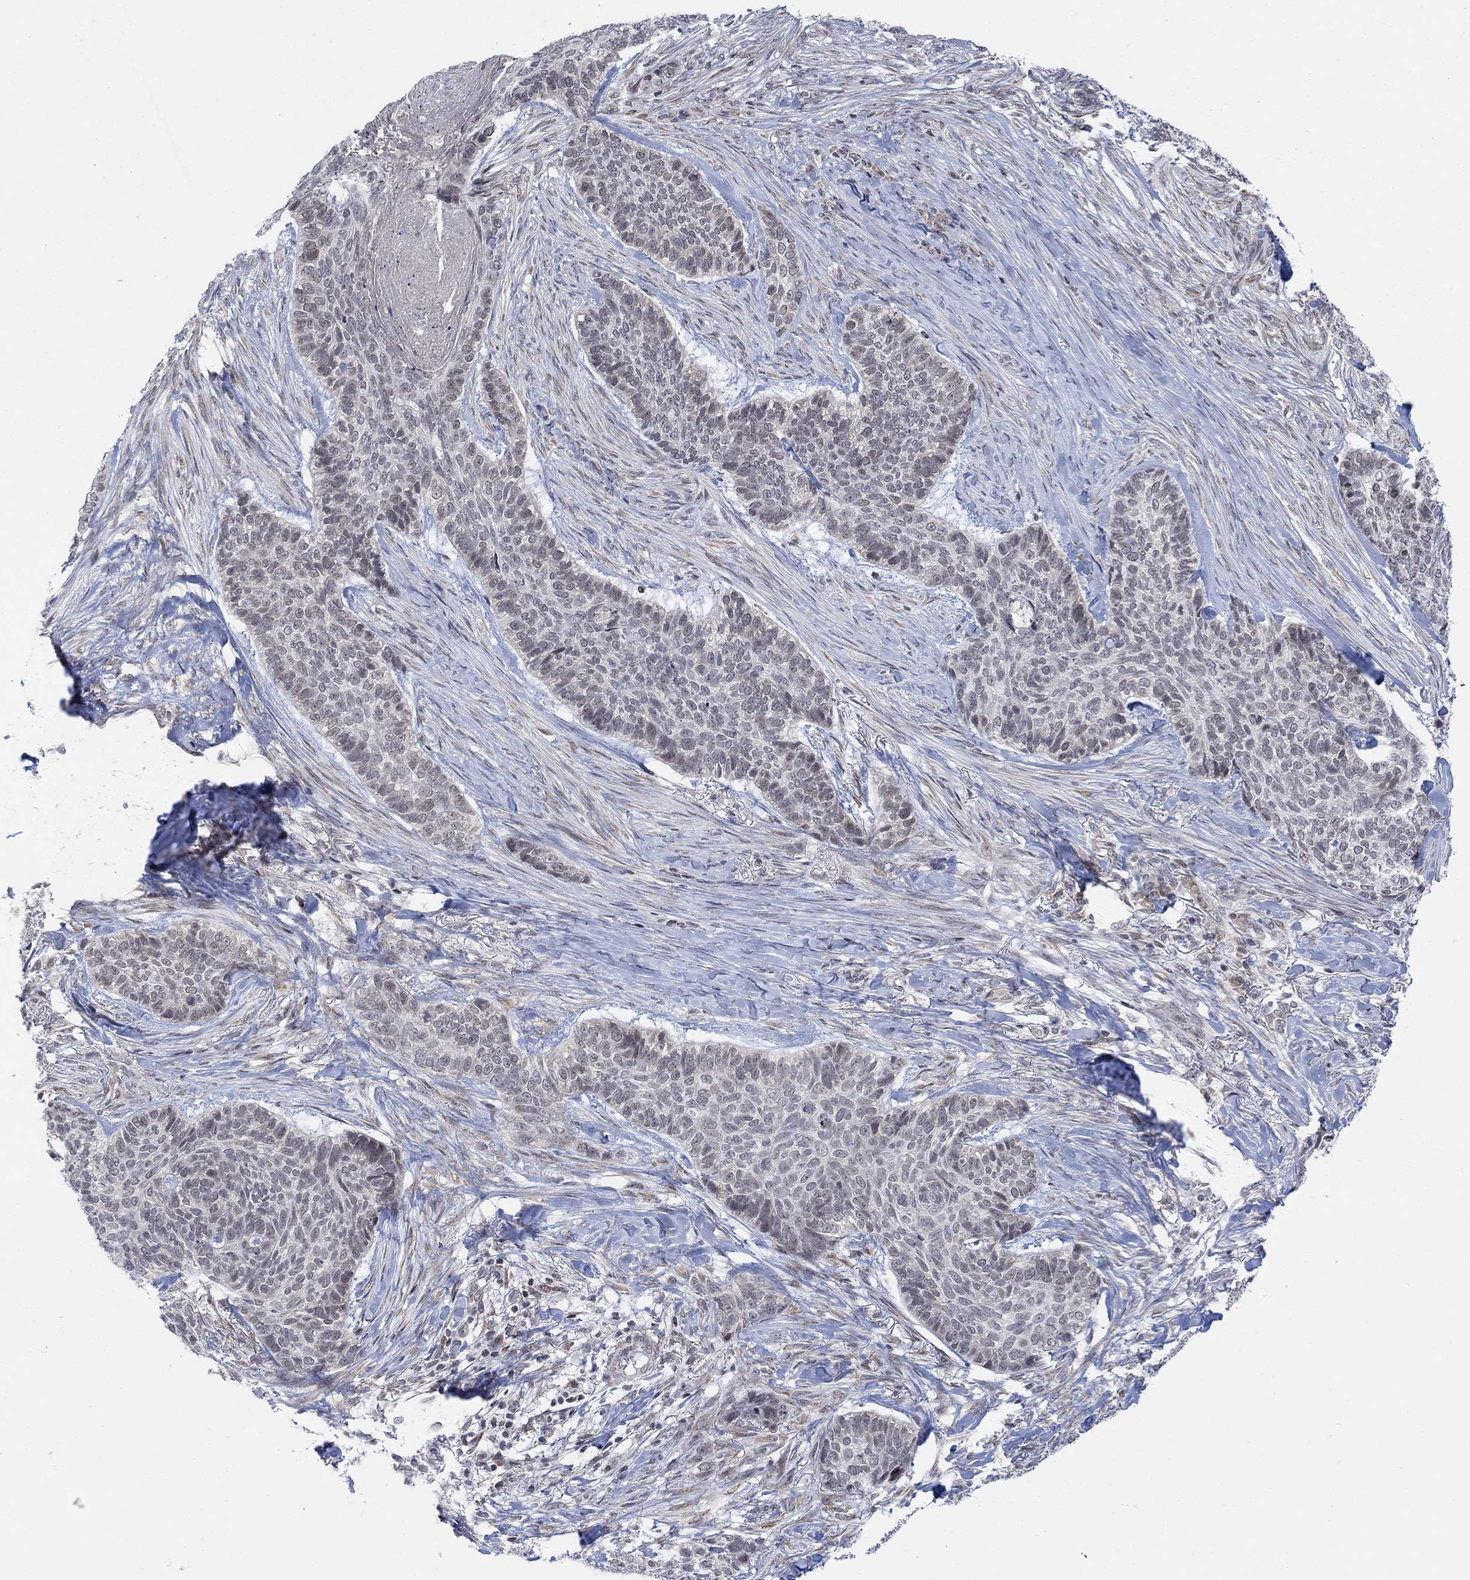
{"staining": {"intensity": "negative", "quantity": "none", "location": "none"}, "tissue": "skin cancer", "cell_type": "Tumor cells", "image_type": "cancer", "snomed": [{"axis": "morphology", "description": "Basal cell carcinoma"}, {"axis": "topography", "description": "Skin"}], "caption": "A high-resolution image shows immunohistochemistry staining of skin basal cell carcinoma, which shows no significant expression in tumor cells. (Stains: DAB (3,3'-diaminobenzidine) immunohistochemistry (IHC) with hematoxylin counter stain, Microscopy: brightfield microscopy at high magnification).", "gene": "ABHD14A", "patient": {"sex": "female", "age": 69}}